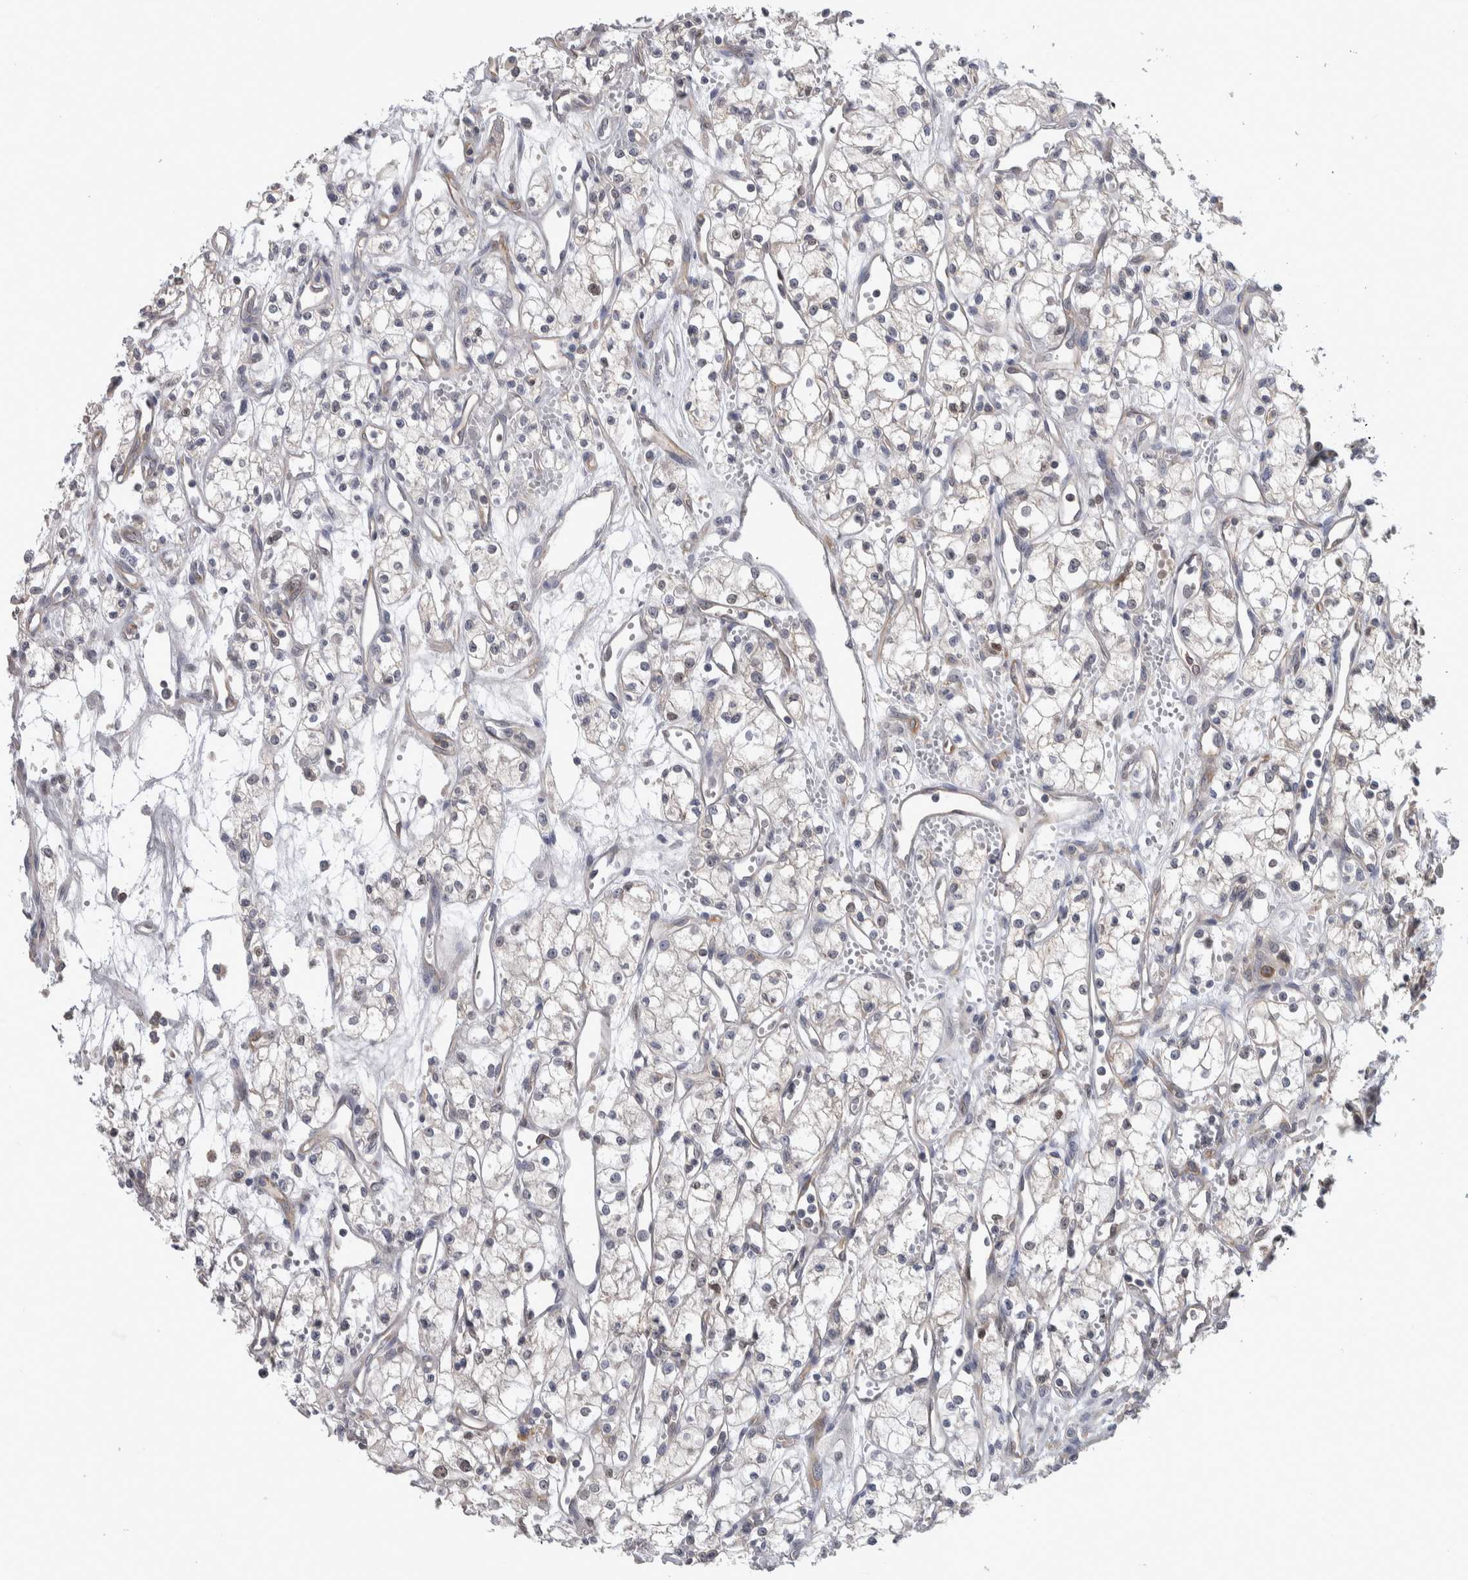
{"staining": {"intensity": "negative", "quantity": "none", "location": "none"}, "tissue": "renal cancer", "cell_type": "Tumor cells", "image_type": "cancer", "snomed": [{"axis": "morphology", "description": "Adenocarcinoma, NOS"}, {"axis": "topography", "description": "Kidney"}], "caption": "IHC histopathology image of human renal cancer (adenocarcinoma) stained for a protein (brown), which exhibits no staining in tumor cells. (DAB (3,3'-diaminobenzidine) immunohistochemistry (IHC) visualized using brightfield microscopy, high magnification).", "gene": "NFKB2", "patient": {"sex": "male", "age": 59}}